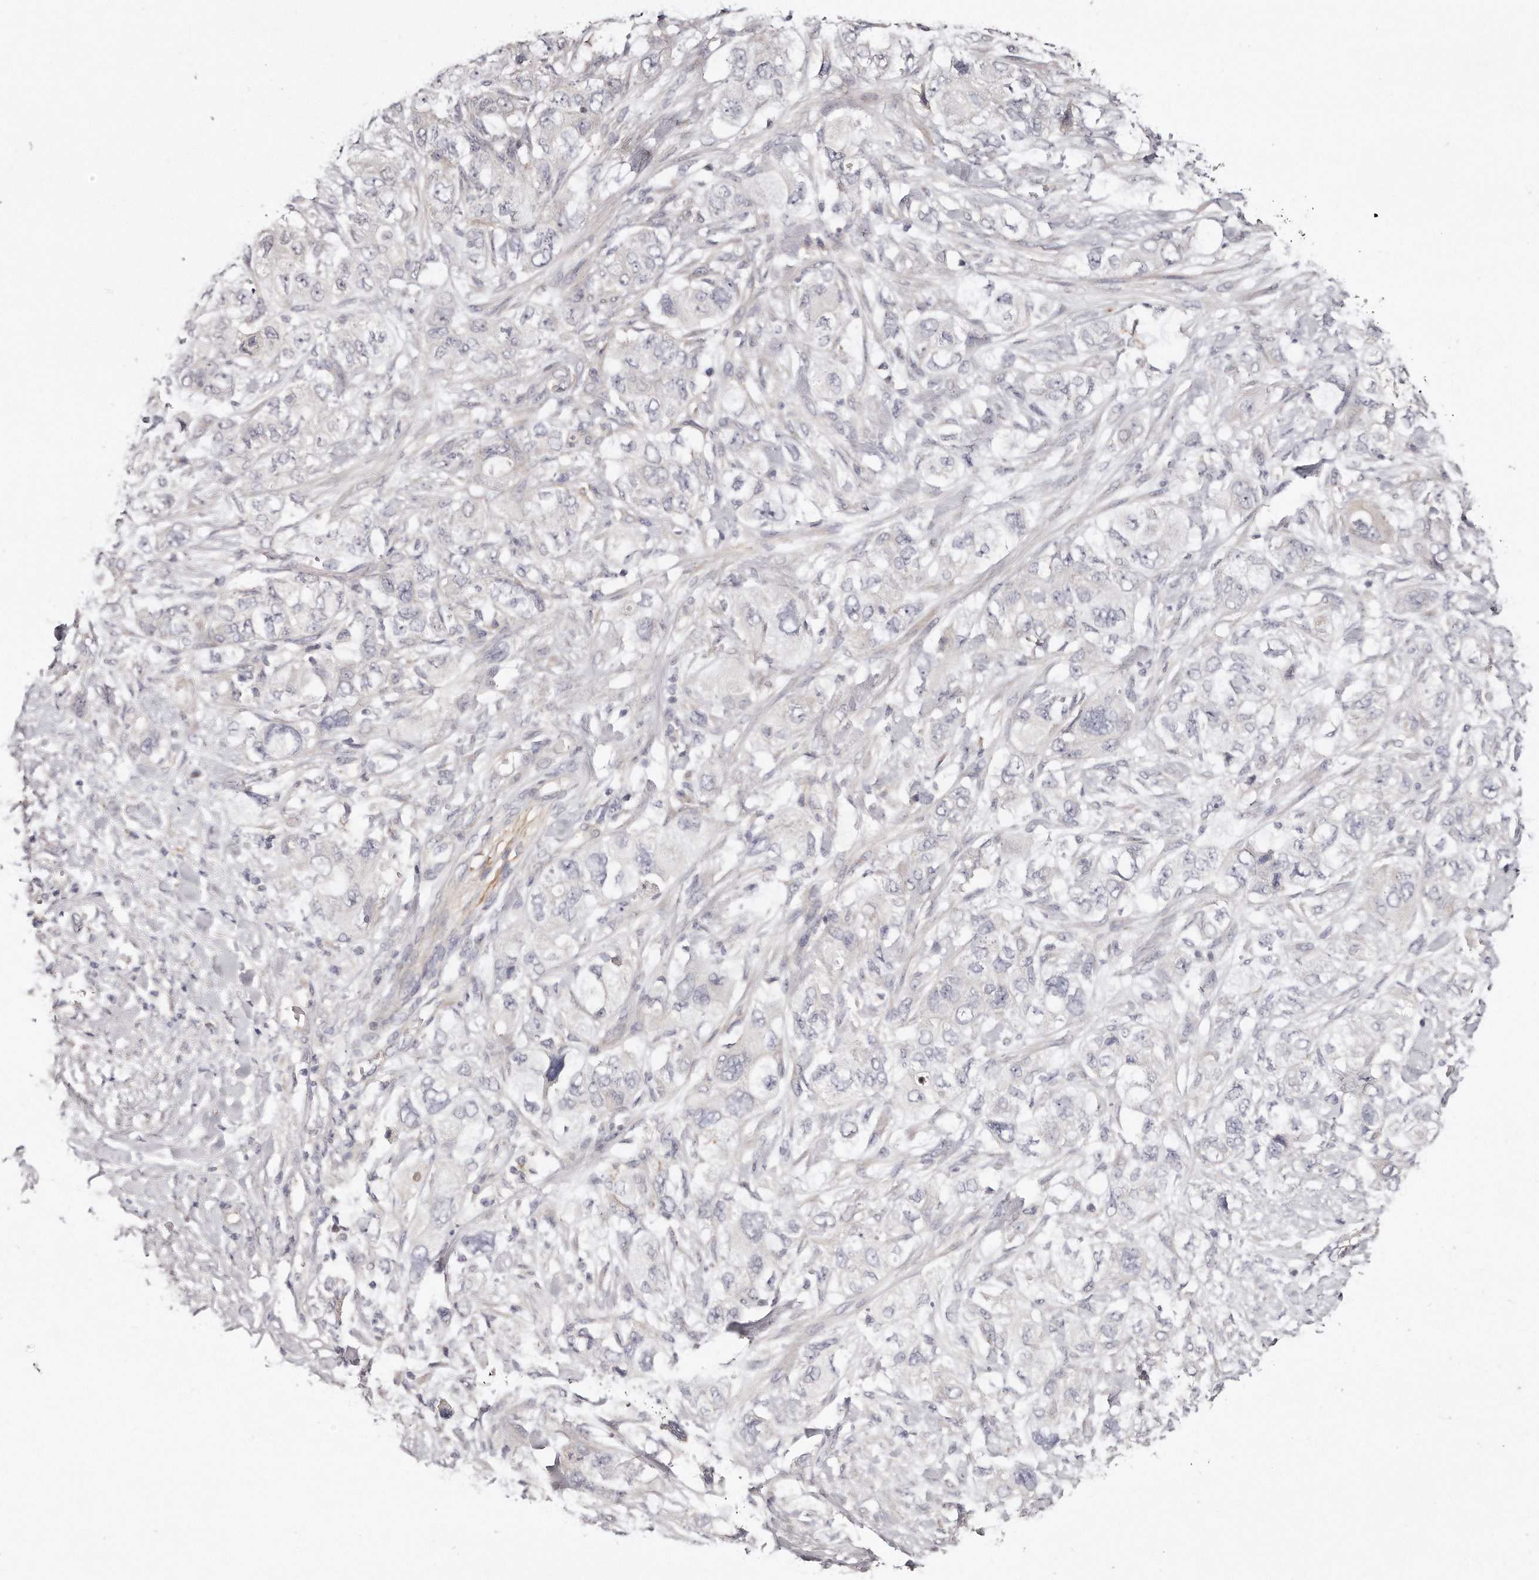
{"staining": {"intensity": "negative", "quantity": "none", "location": "none"}, "tissue": "pancreatic cancer", "cell_type": "Tumor cells", "image_type": "cancer", "snomed": [{"axis": "morphology", "description": "Adenocarcinoma, NOS"}, {"axis": "topography", "description": "Pancreas"}], "caption": "Tumor cells are negative for brown protein staining in pancreatic cancer. Brightfield microscopy of IHC stained with DAB (3,3'-diaminobenzidine) (brown) and hematoxylin (blue), captured at high magnification.", "gene": "TTLL4", "patient": {"sex": "female", "age": 73}}